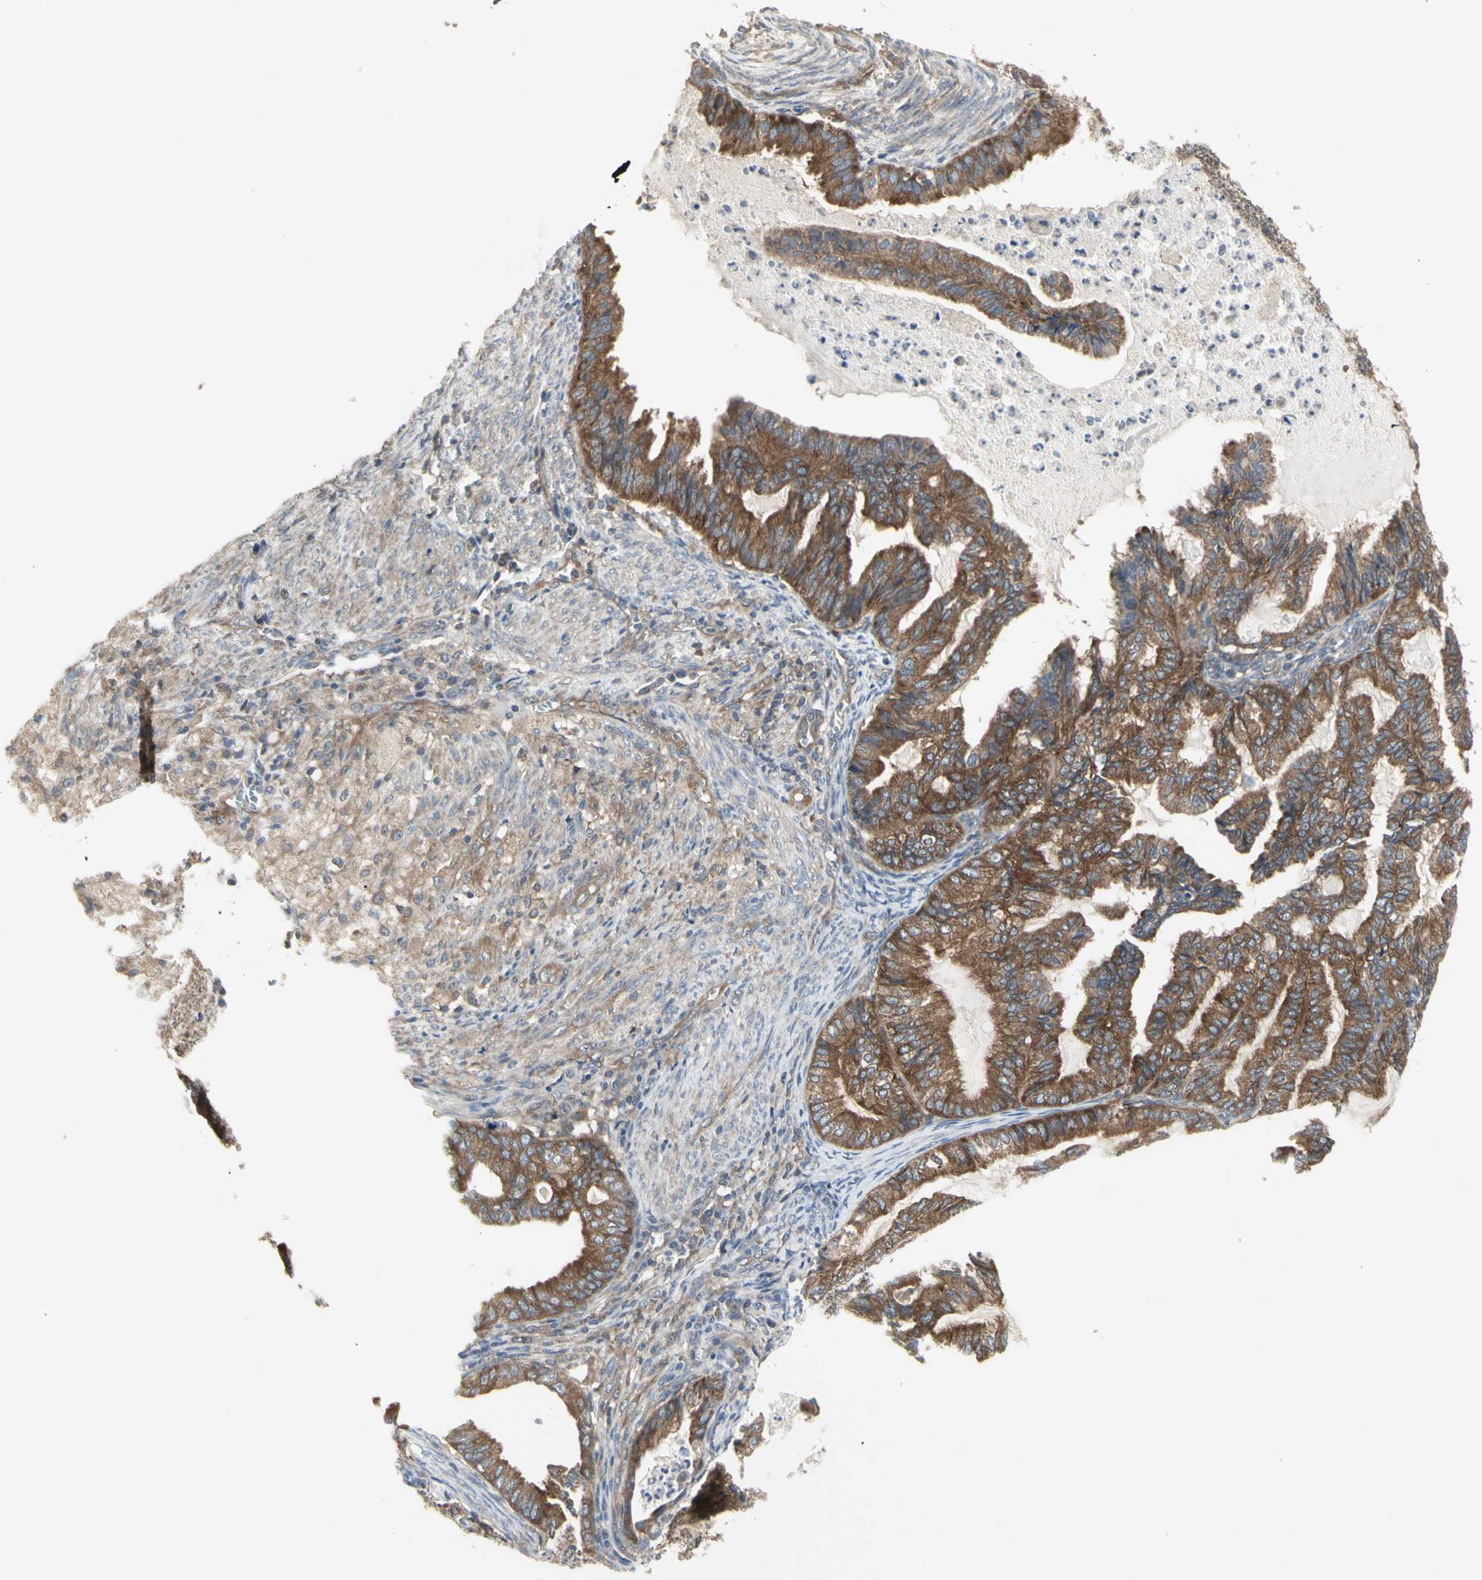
{"staining": {"intensity": "strong", "quantity": ">75%", "location": "cytoplasmic/membranous"}, "tissue": "cervical cancer", "cell_type": "Tumor cells", "image_type": "cancer", "snomed": [{"axis": "morphology", "description": "Normal tissue, NOS"}, {"axis": "morphology", "description": "Adenocarcinoma, NOS"}, {"axis": "topography", "description": "Cervix"}, {"axis": "topography", "description": "Endometrium"}], "caption": "A histopathology image of human cervical cancer (adenocarcinoma) stained for a protein displays strong cytoplasmic/membranous brown staining in tumor cells.", "gene": "CHURC1-FNTB", "patient": {"sex": "female", "age": 86}}